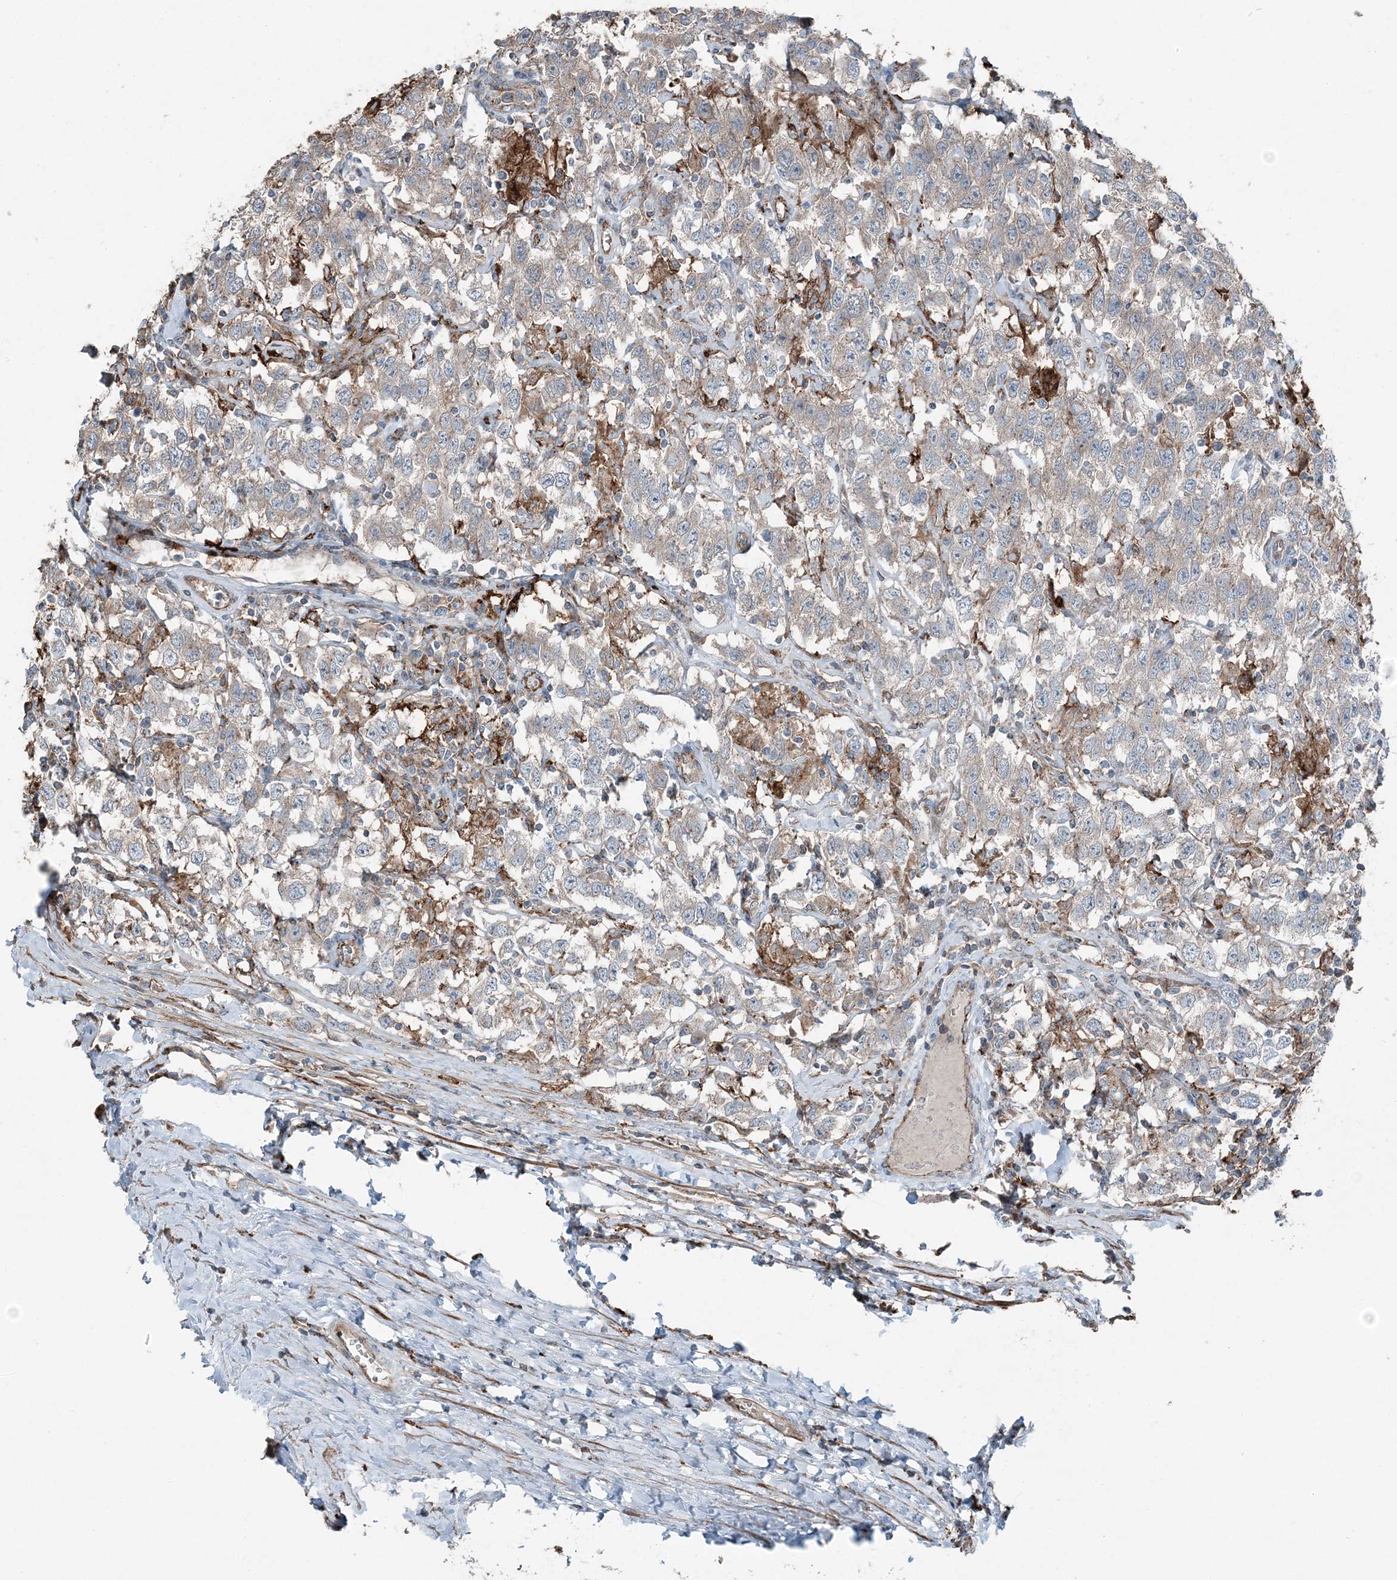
{"staining": {"intensity": "weak", "quantity": "25%-75%", "location": "cytoplasmic/membranous"}, "tissue": "testis cancer", "cell_type": "Tumor cells", "image_type": "cancer", "snomed": [{"axis": "morphology", "description": "Seminoma, NOS"}, {"axis": "topography", "description": "Testis"}], "caption": "Protein expression analysis of human testis seminoma reveals weak cytoplasmic/membranous staining in approximately 25%-75% of tumor cells. (DAB (3,3'-diaminobenzidine) = brown stain, brightfield microscopy at high magnification).", "gene": "KY", "patient": {"sex": "male", "age": 41}}